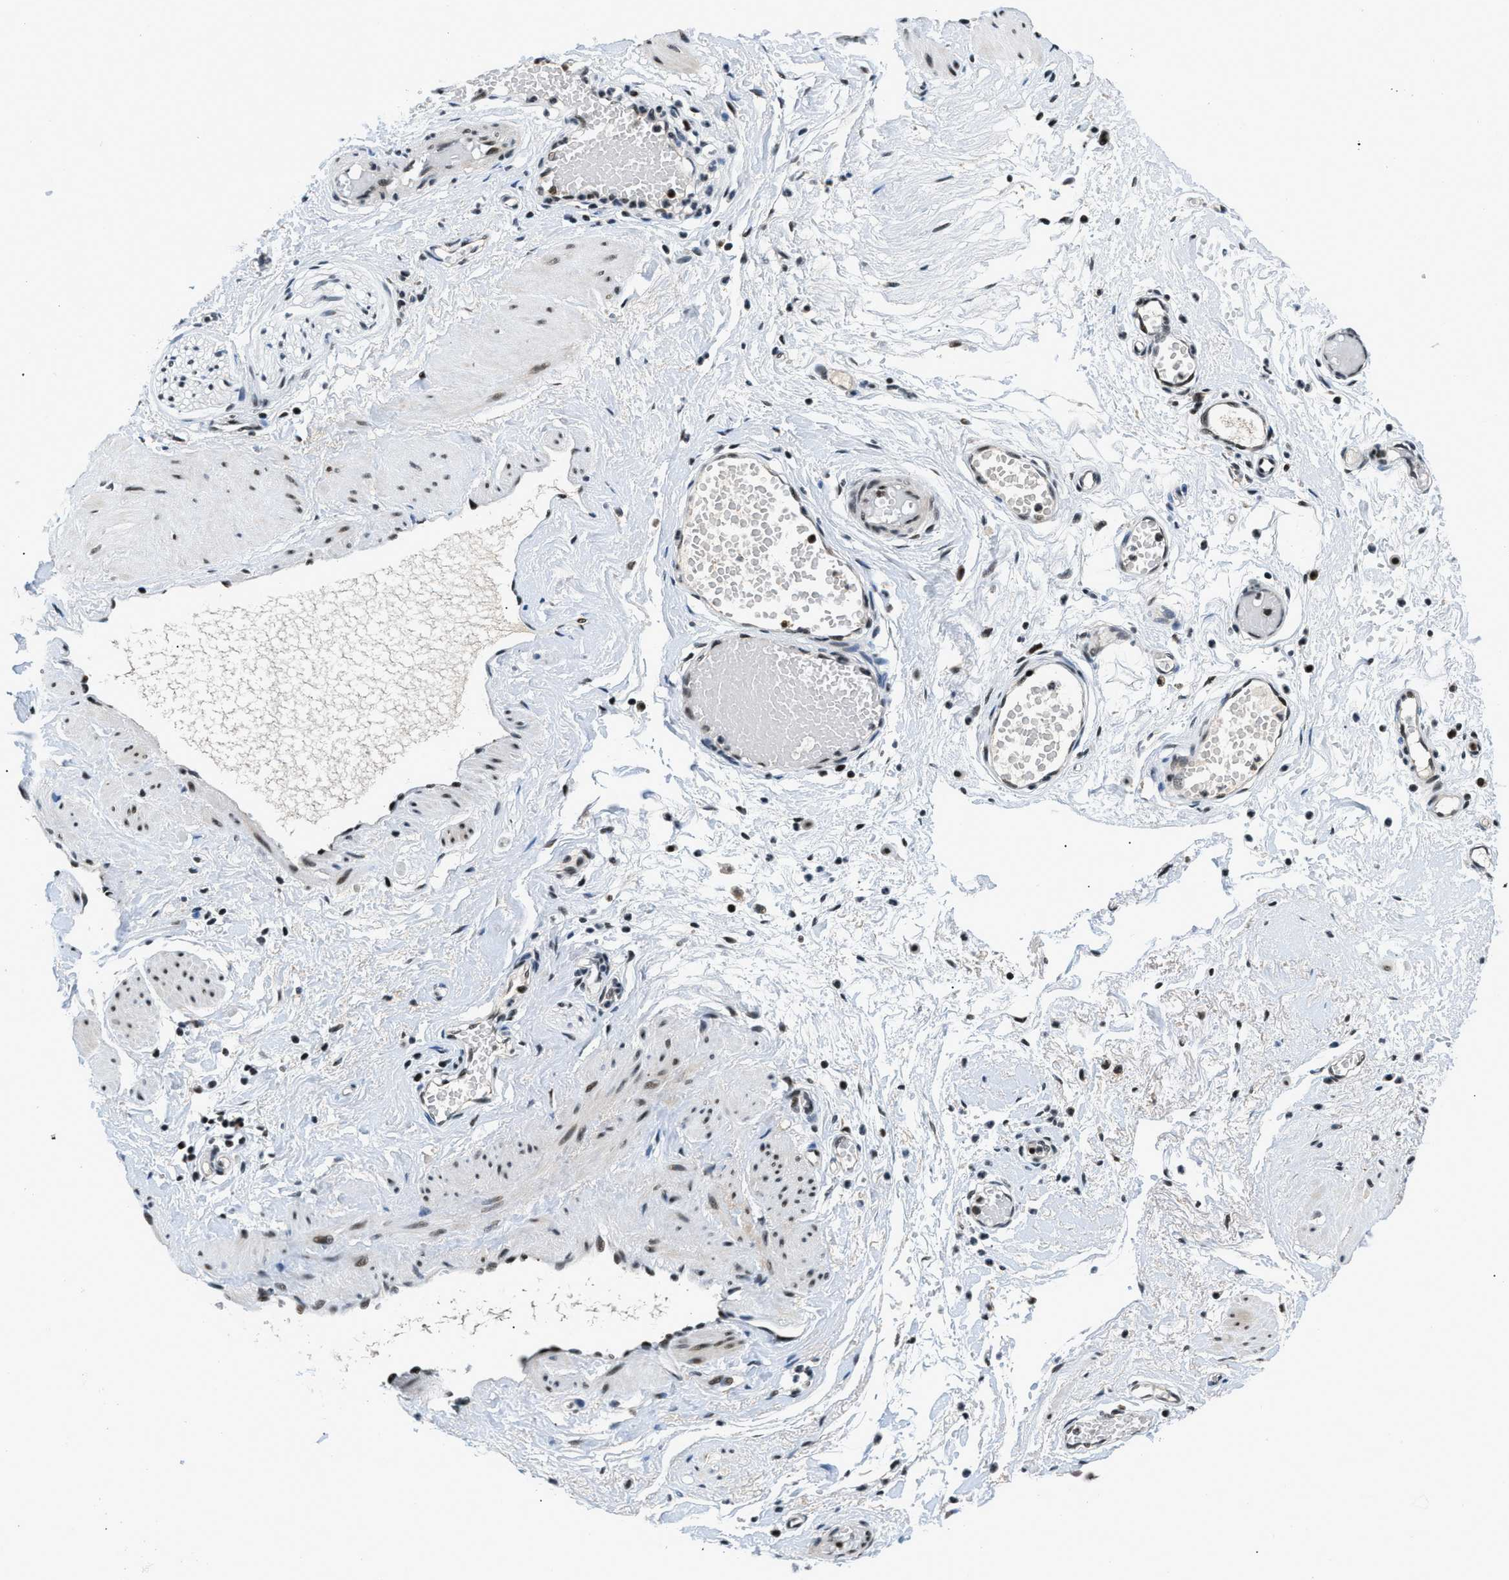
{"staining": {"intensity": "strong", "quantity": ">75%", "location": "nuclear"}, "tissue": "adipose tissue", "cell_type": "Adipocytes", "image_type": "normal", "snomed": [{"axis": "morphology", "description": "Normal tissue, NOS"}, {"axis": "topography", "description": "Soft tissue"}, {"axis": "topography", "description": "Vascular tissue"}], "caption": "Immunohistochemistry (IHC) (DAB (3,3'-diaminobenzidine)) staining of benign adipose tissue exhibits strong nuclear protein staining in about >75% of adipocytes.", "gene": "KDM3B", "patient": {"sex": "female", "age": 35}}